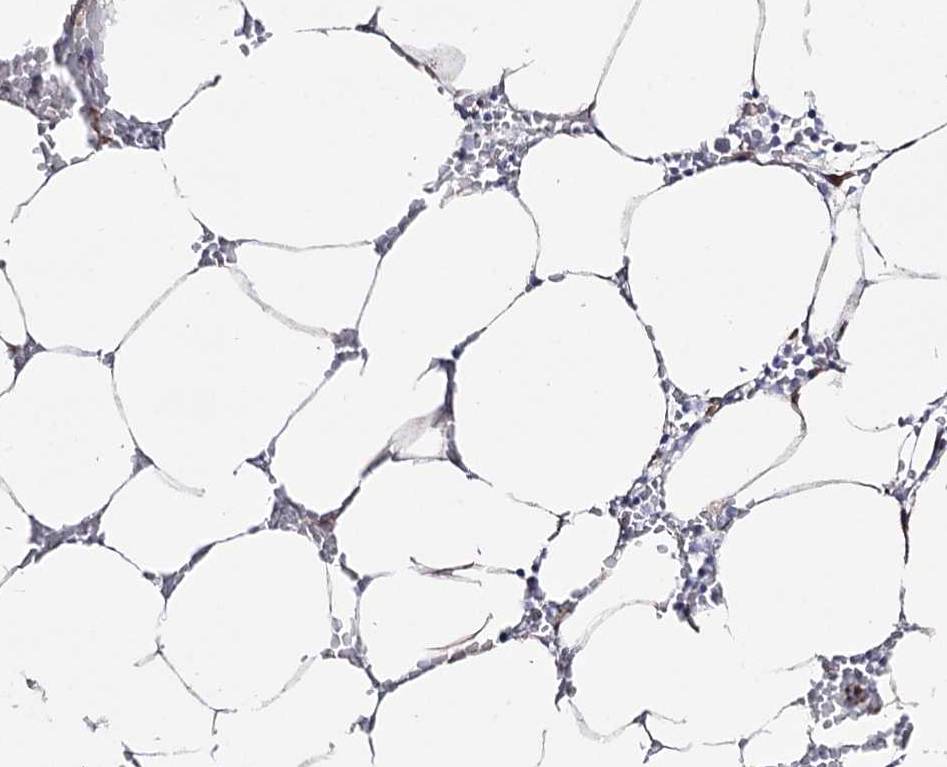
{"staining": {"intensity": "moderate", "quantity": "<25%", "location": "cytoplasmic/membranous"}, "tissue": "bone marrow", "cell_type": "Hematopoietic cells", "image_type": "normal", "snomed": [{"axis": "morphology", "description": "Normal tissue, NOS"}, {"axis": "topography", "description": "Bone marrow"}], "caption": "Immunohistochemistry (IHC) staining of benign bone marrow, which reveals low levels of moderate cytoplasmic/membranous positivity in approximately <25% of hematopoietic cells indicating moderate cytoplasmic/membranous protein positivity. The staining was performed using DAB (3,3'-diaminobenzidine) (brown) for protein detection and nuclei were counterstained in hematoxylin (blue).", "gene": "METTL5", "patient": {"sex": "male", "age": 70}}